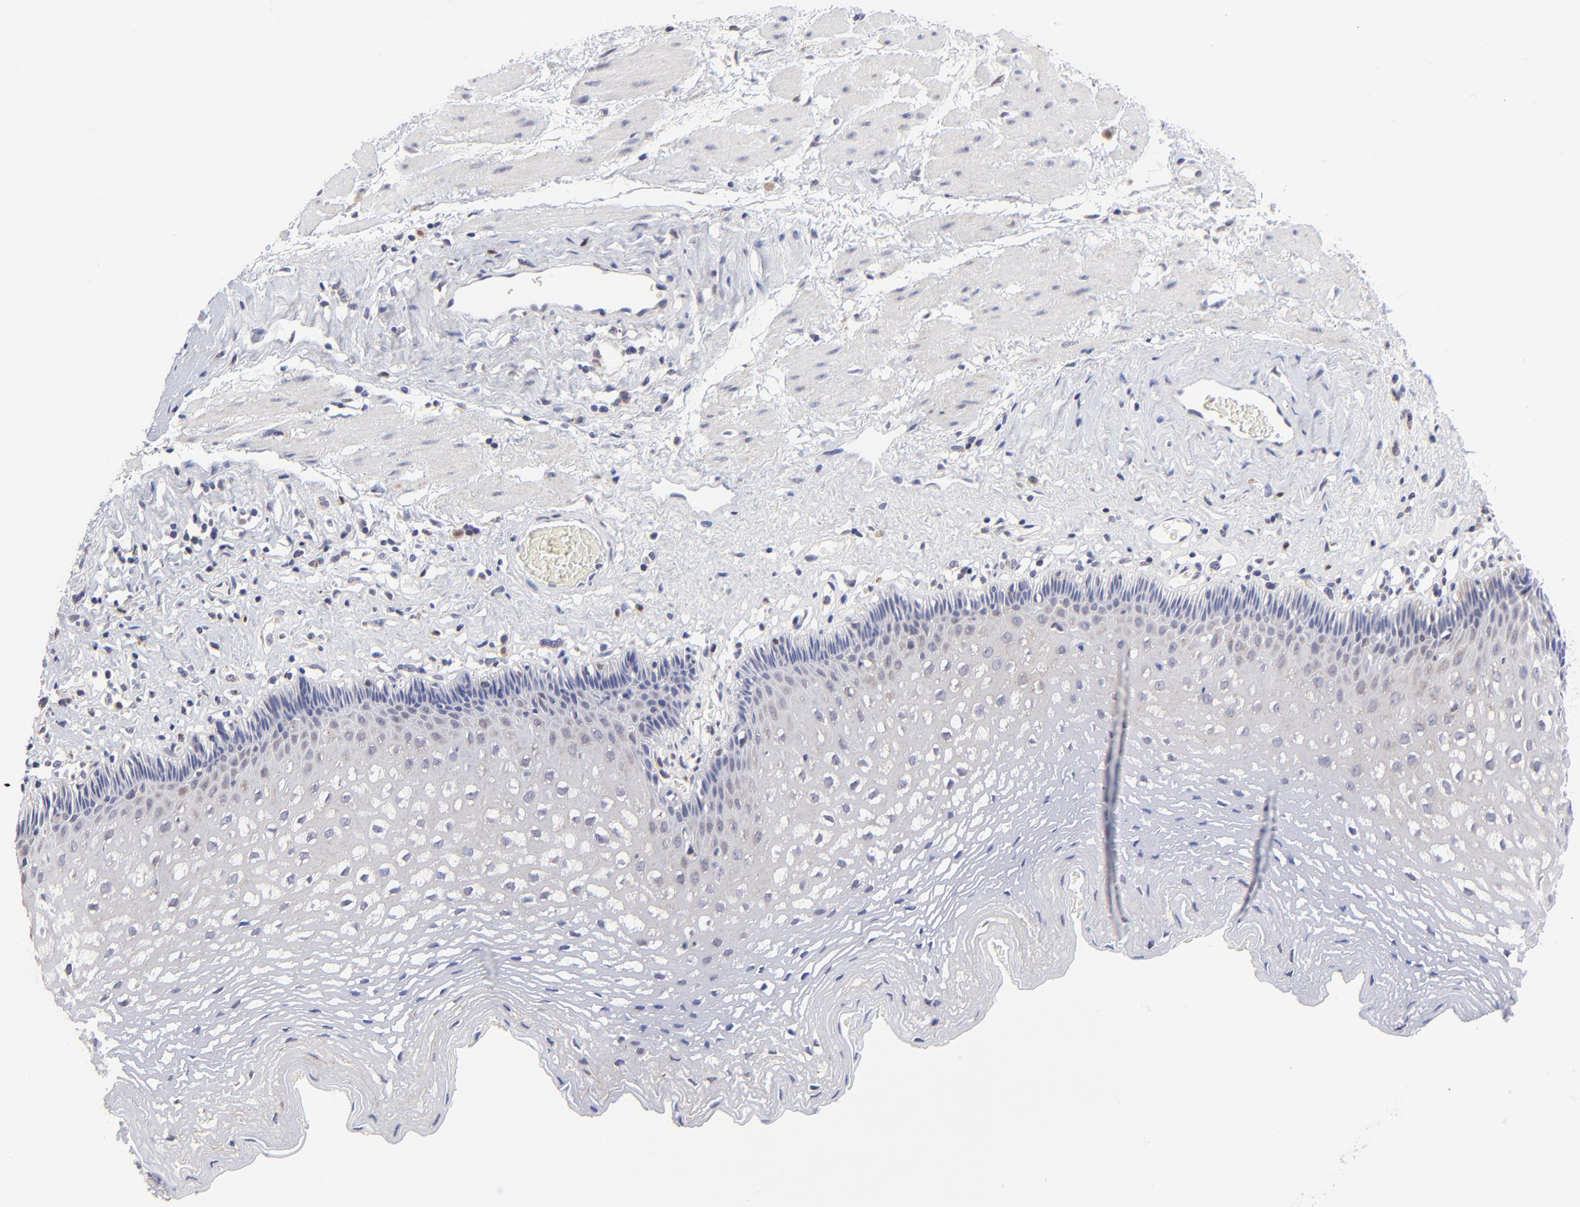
{"staining": {"intensity": "moderate", "quantity": "<25%", "location": "cytoplasmic/membranous"}, "tissue": "esophagus", "cell_type": "Squamous epithelial cells", "image_type": "normal", "snomed": [{"axis": "morphology", "description": "Normal tissue, NOS"}, {"axis": "topography", "description": "Esophagus"}], "caption": "DAB (3,3'-diaminobenzidine) immunohistochemical staining of normal esophagus reveals moderate cytoplasmic/membranous protein positivity in approximately <25% of squamous epithelial cells. The protein is stained brown, and the nuclei are stained in blue (DAB IHC with brightfield microscopy, high magnification).", "gene": "FBXL12", "patient": {"sex": "female", "age": 70}}